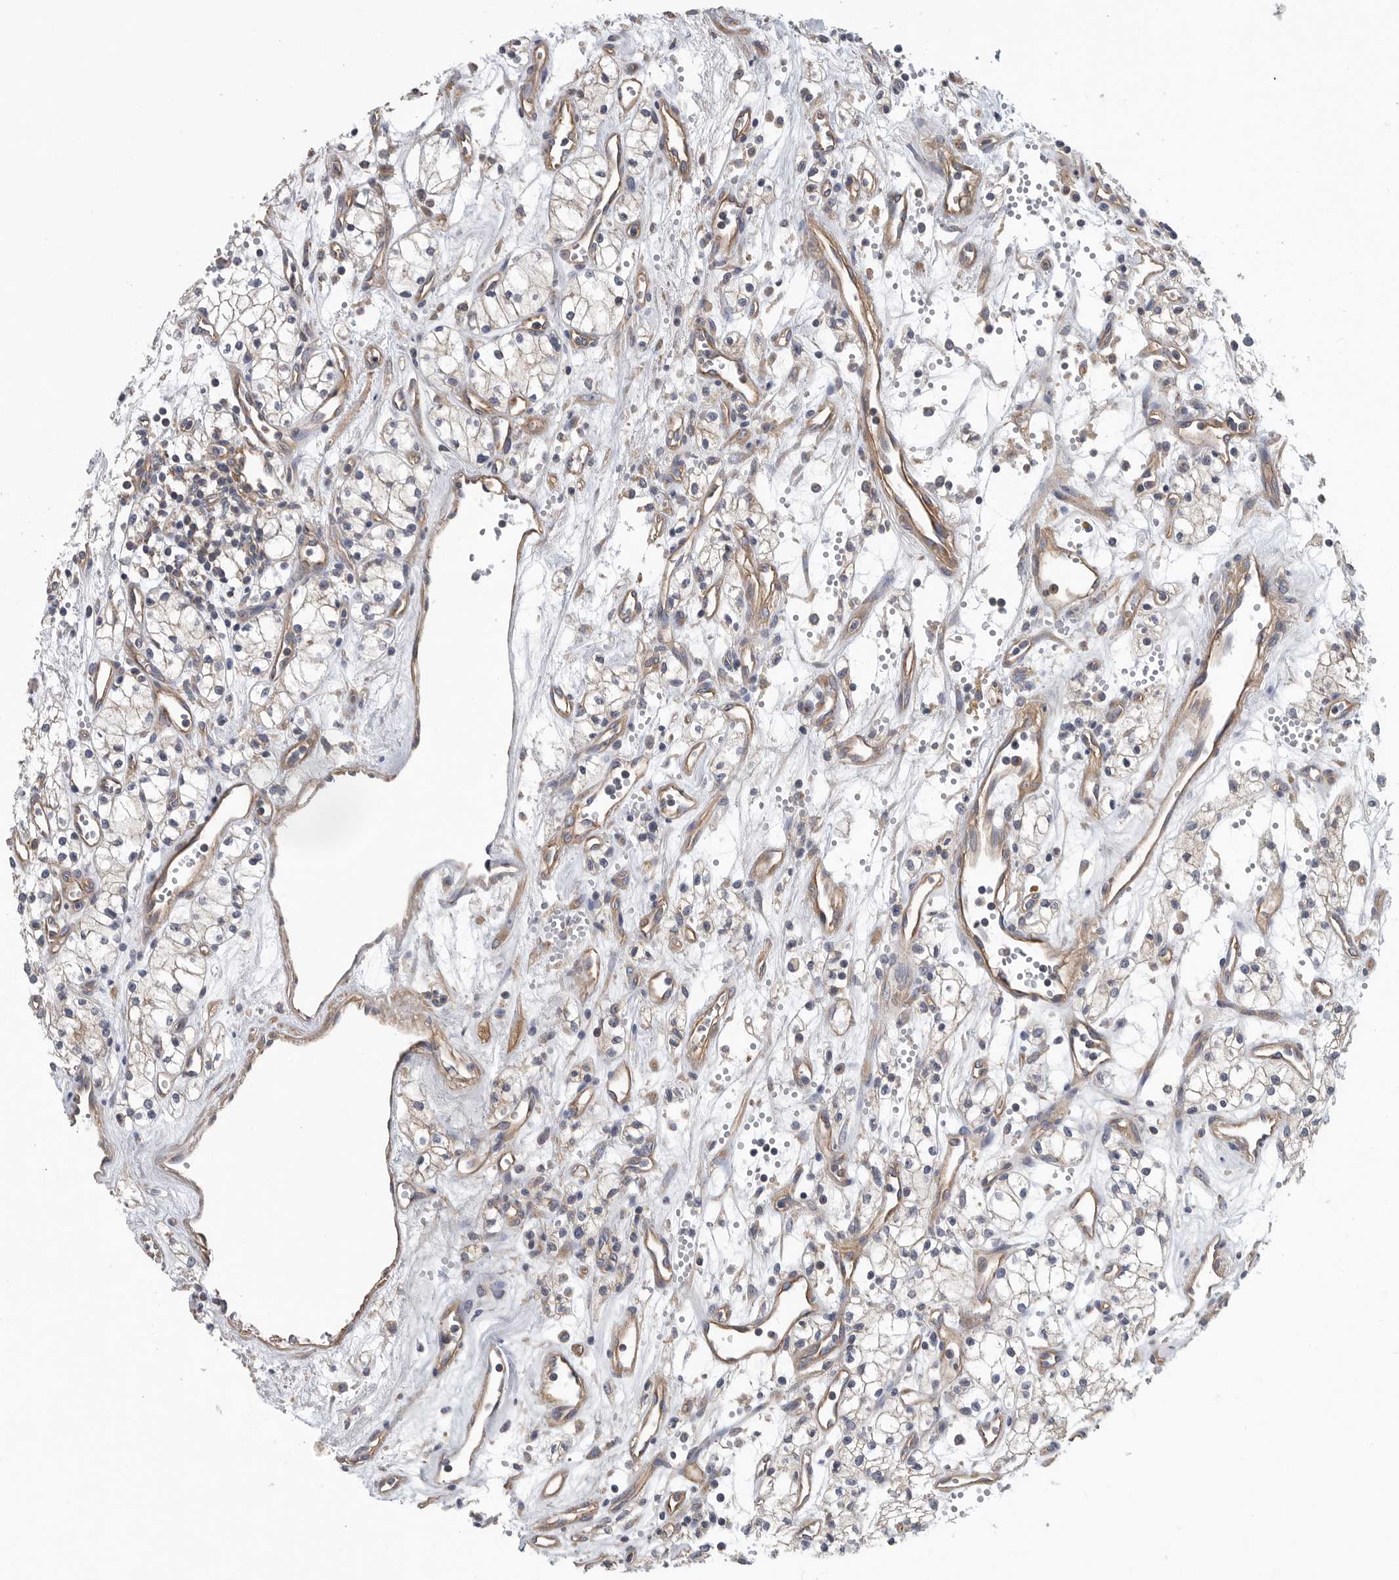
{"staining": {"intensity": "negative", "quantity": "none", "location": "none"}, "tissue": "renal cancer", "cell_type": "Tumor cells", "image_type": "cancer", "snomed": [{"axis": "morphology", "description": "Adenocarcinoma, NOS"}, {"axis": "topography", "description": "Kidney"}], "caption": "Human renal adenocarcinoma stained for a protein using immunohistochemistry shows no staining in tumor cells.", "gene": "OXR1", "patient": {"sex": "male", "age": 59}}